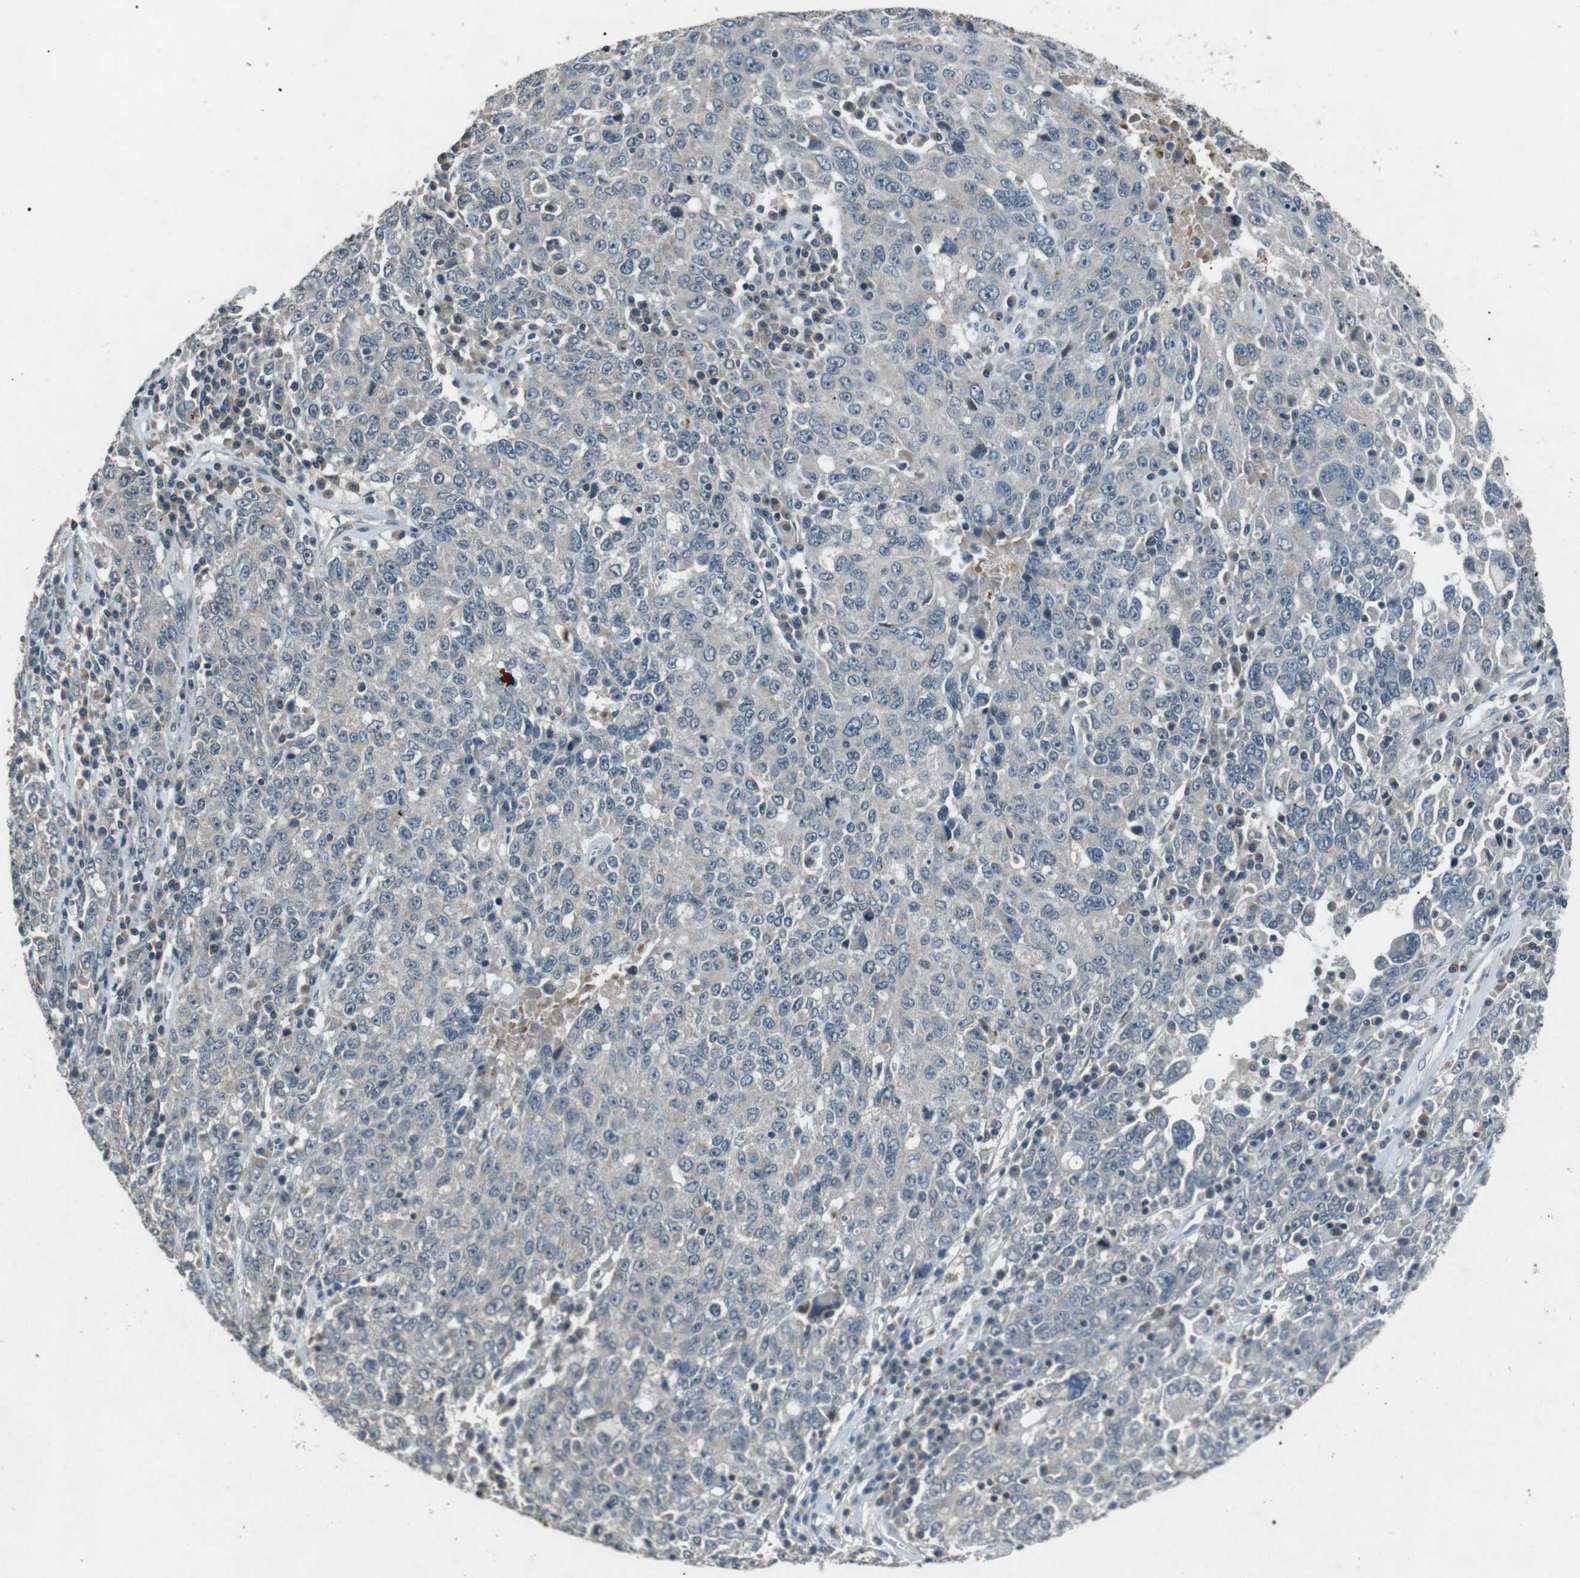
{"staining": {"intensity": "negative", "quantity": "none", "location": "none"}, "tissue": "ovarian cancer", "cell_type": "Tumor cells", "image_type": "cancer", "snomed": [{"axis": "morphology", "description": "Carcinoma, endometroid"}, {"axis": "topography", "description": "Ovary"}], "caption": "This is an IHC photomicrograph of ovarian cancer (endometroid carcinoma). There is no positivity in tumor cells.", "gene": "NEK7", "patient": {"sex": "female", "age": 62}}